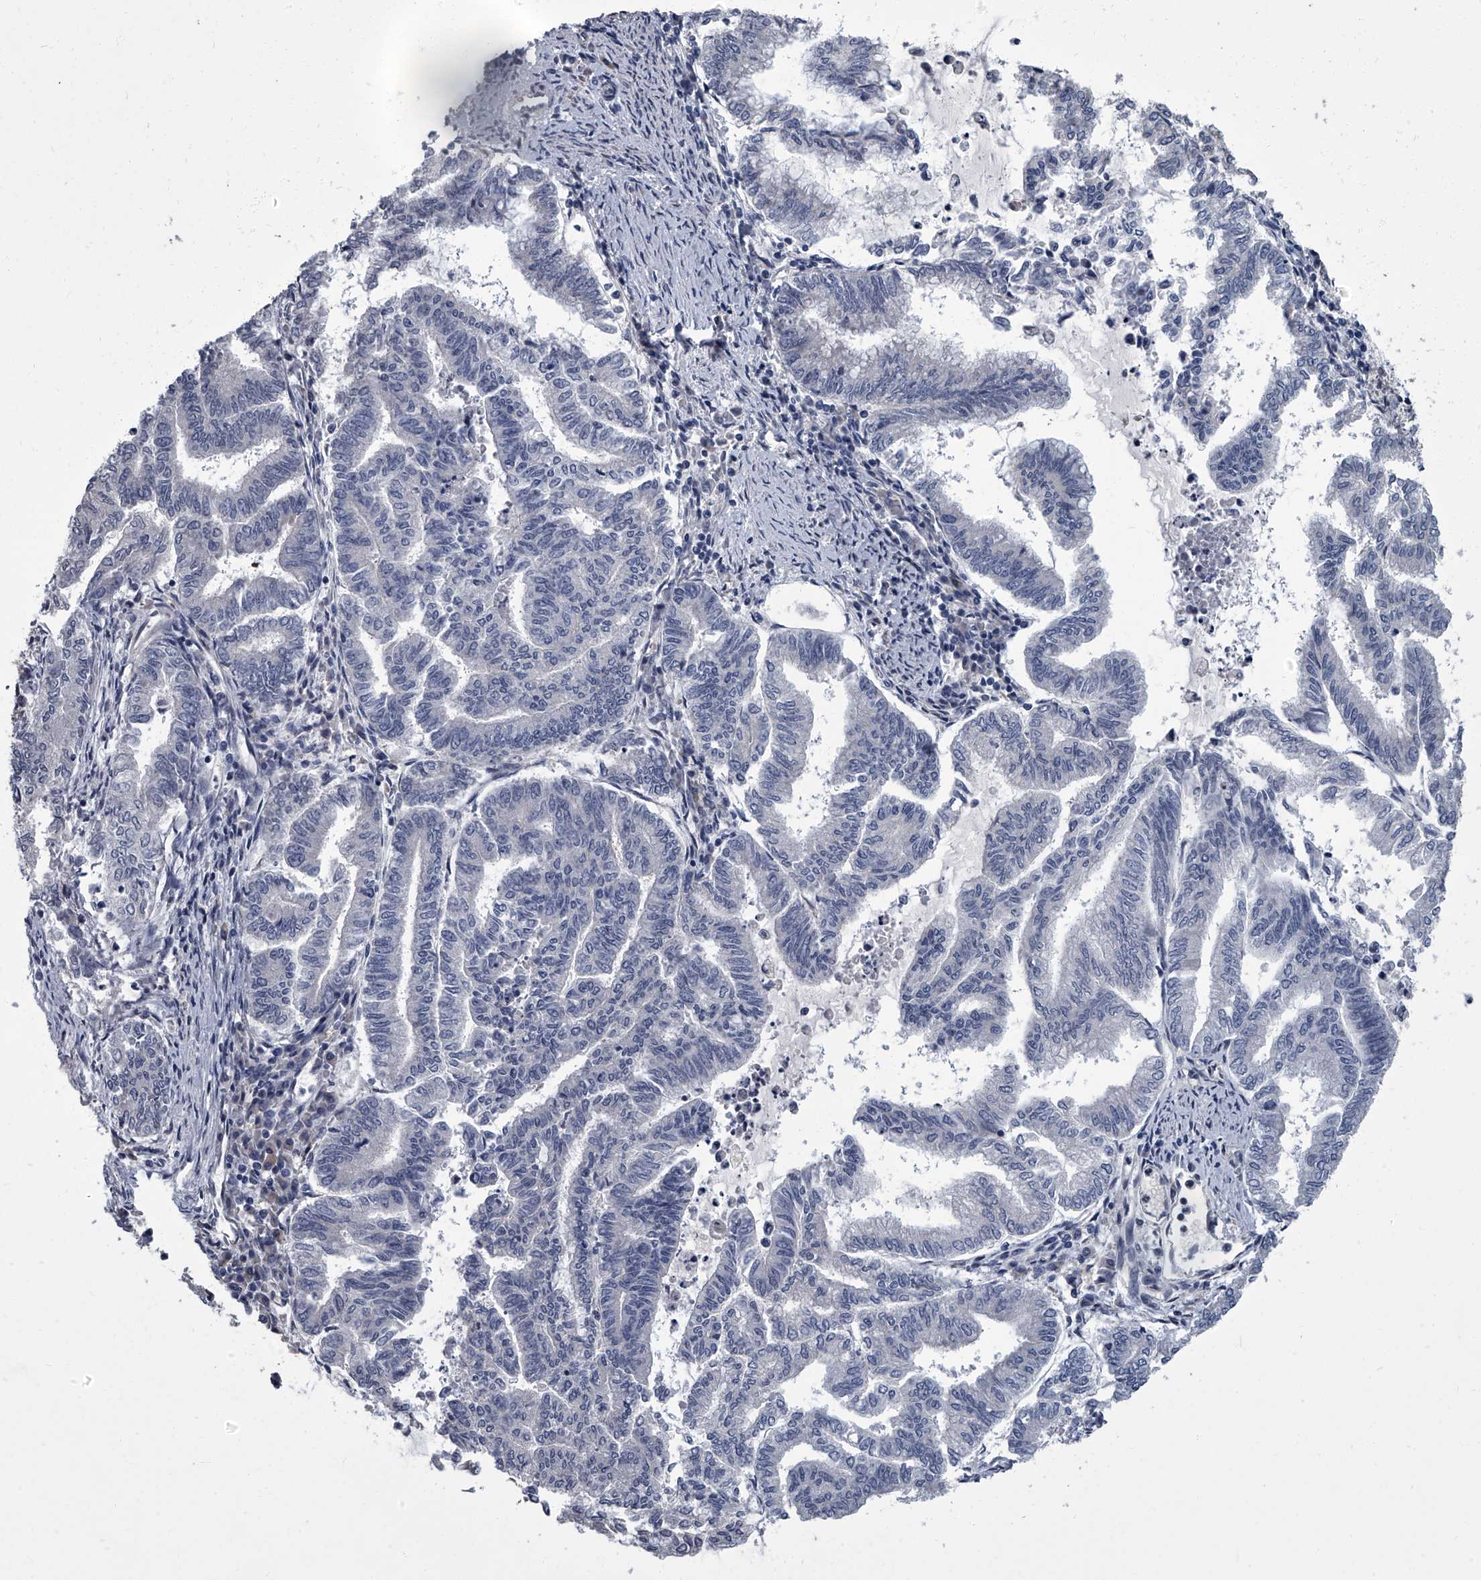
{"staining": {"intensity": "negative", "quantity": "none", "location": "none"}, "tissue": "endometrial cancer", "cell_type": "Tumor cells", "image_type": "cancer", "snomed": [{"axis": "morphology", "description": "Adenocarcinoma, NOS"}, {"axis": "topography", "description": "Endometrium"}], "caption": "A micrograph of human endometrial cancer is negative for staining in tumor cells.", "gene": "ZNF274", "patient": {"sex": "female", "age": 79}}